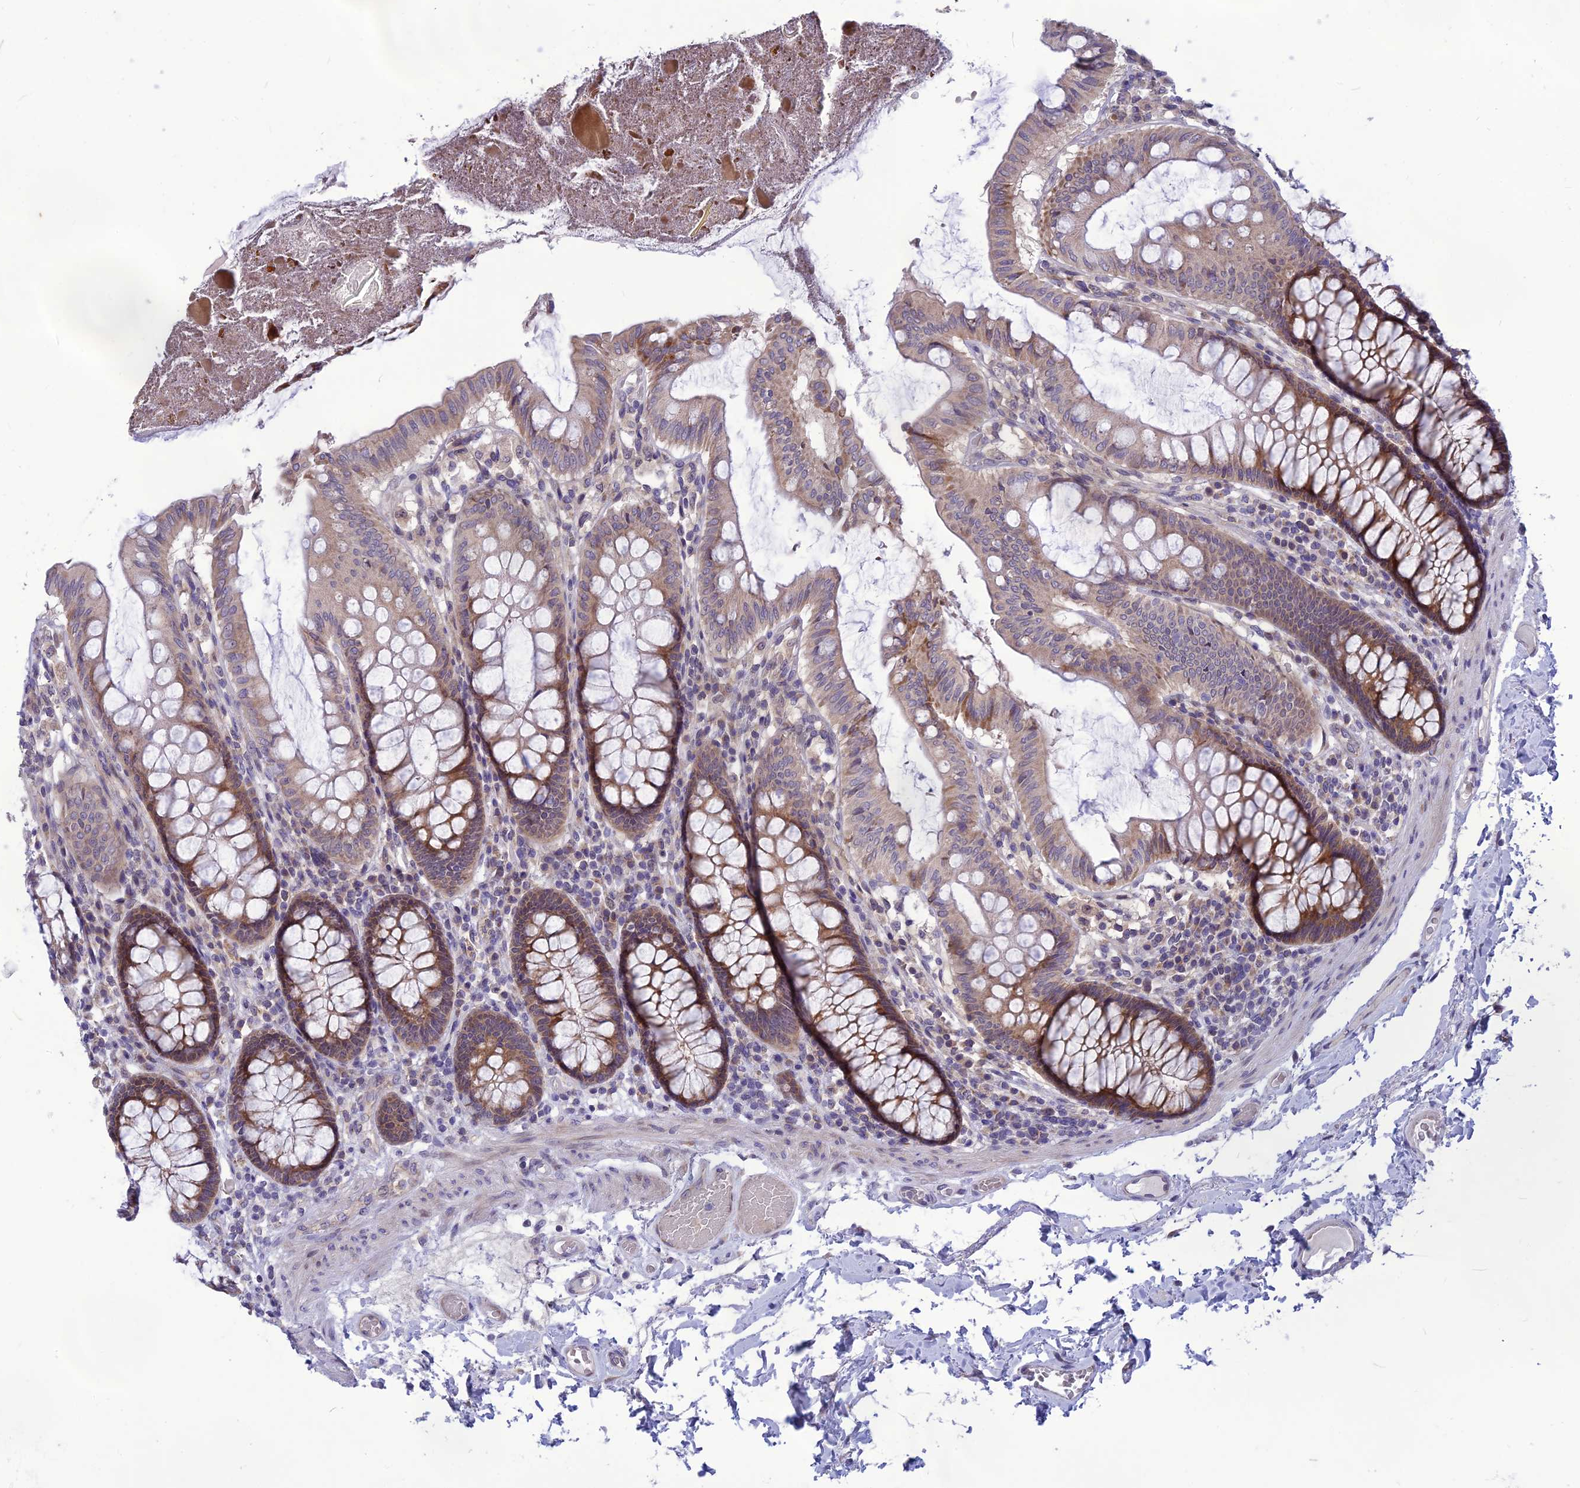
{"staining": {"intensity": "weak", "quantity": ">75%", "location": "cytoplasmic/membranous"}, "tissue": "colon", "cell_type": "Endothelial cells", "image_type": "normal", "snomed": [{"axis": "morphology", "description": "Normal tissue, NOS"}, {"axis": "topography", "description": "Colon"}], "caption": "The histopathology image shows a brown stain indicating the presence of a protein in the cytoplasmic/membranous of endothelial cells in colon.", "gene": "PSMF1", "patient": {"sex": "male", "age": 84}}